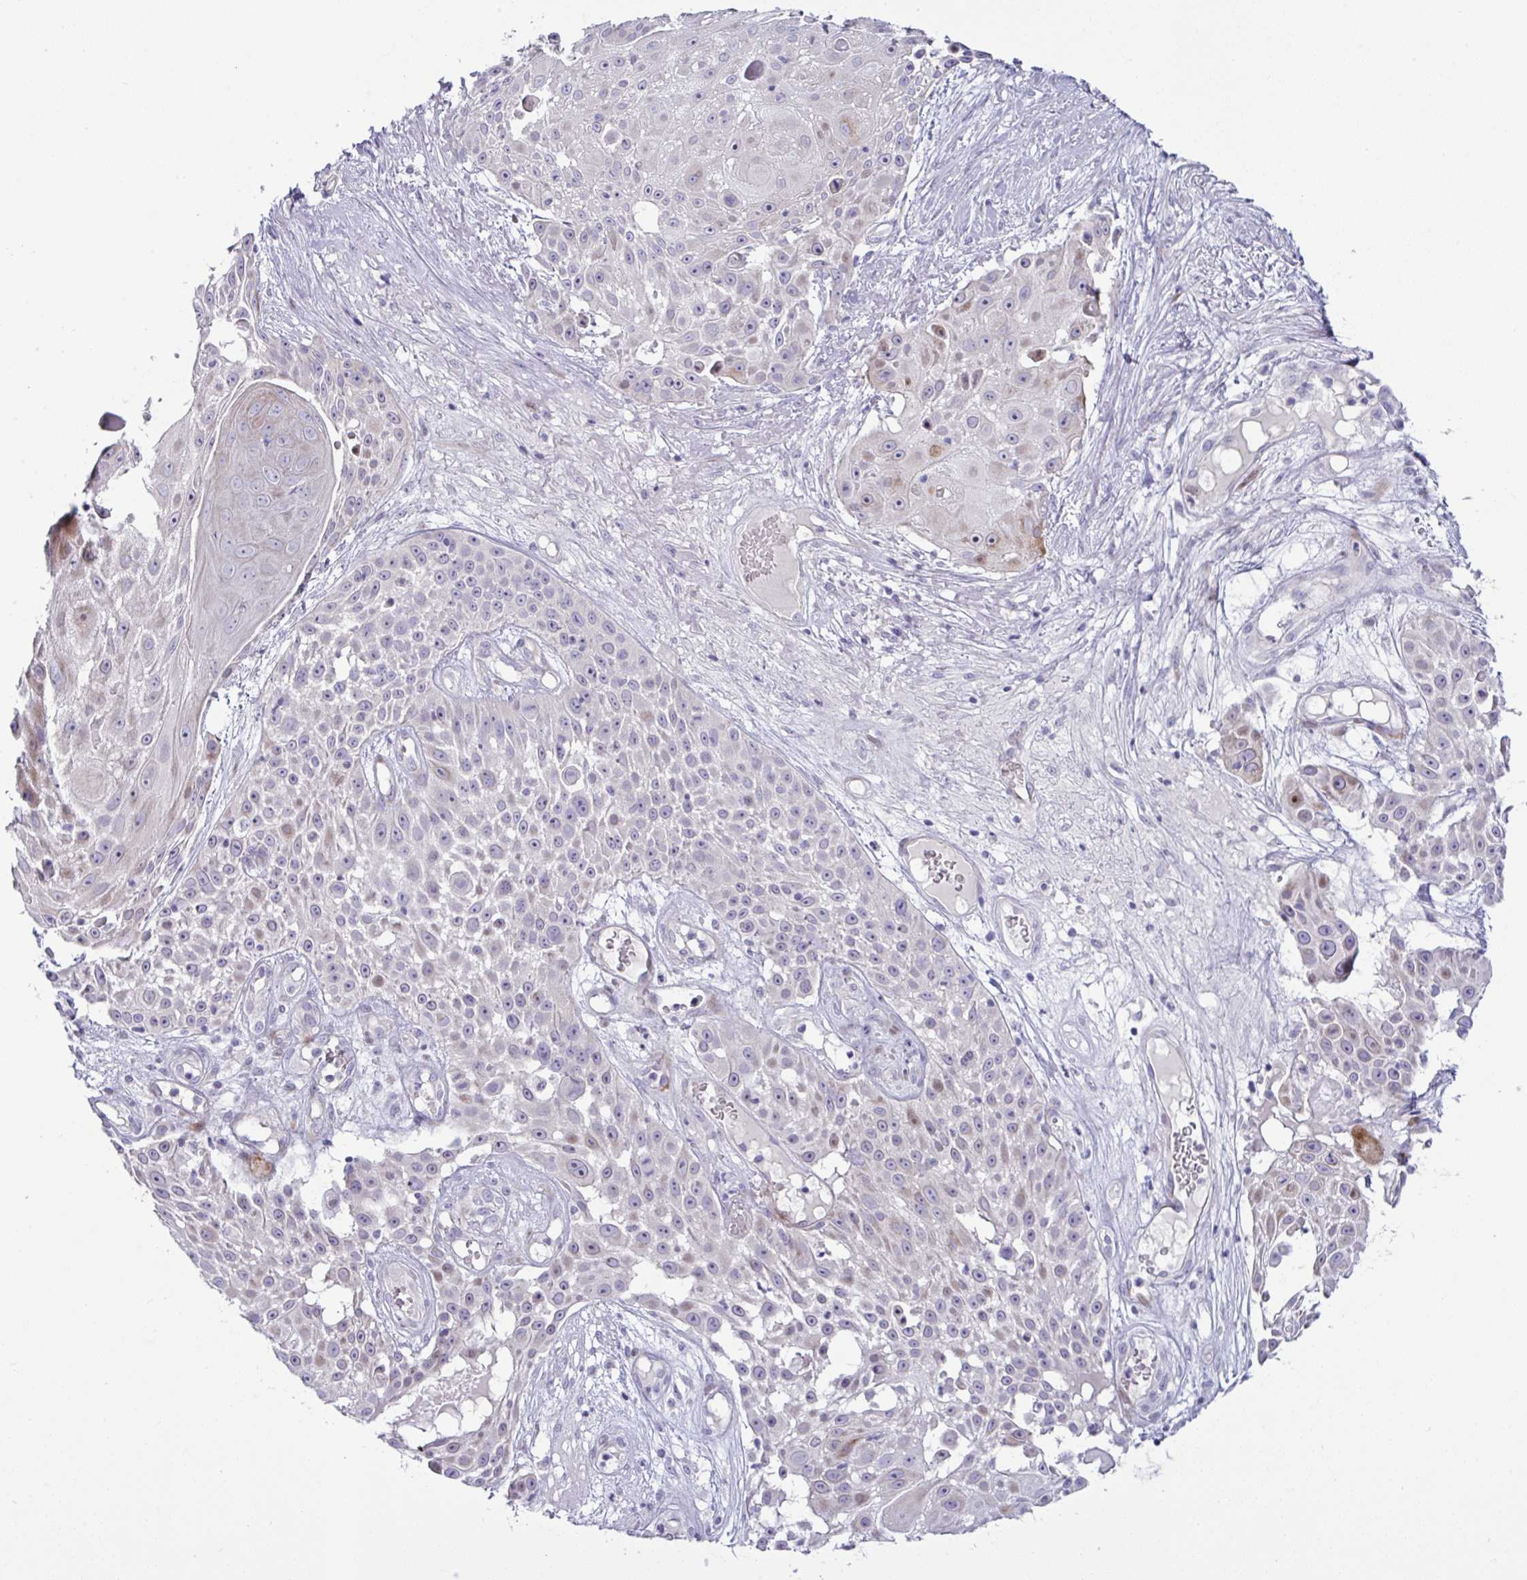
{"staining": {"intensity": "weak", "quantity": "<25%", "location": "cytoplasmic/membranous"}, "tissue": "skin cancer", "cell_type": "Tumor cells", "image_type": "cancer", "snomed": [{"axis": "morphology", "description": "Squamous cell carcinoma, NOS"}, {"axis": "topography", "description": "Skin"}], "caption": "Human skin squamous cell carcinoma stained for a protein using immunohistochemistry exhibits no staining in tumor cells.", "gene": "ZNF713", "patient": {"sex": "female", "age": 86}}